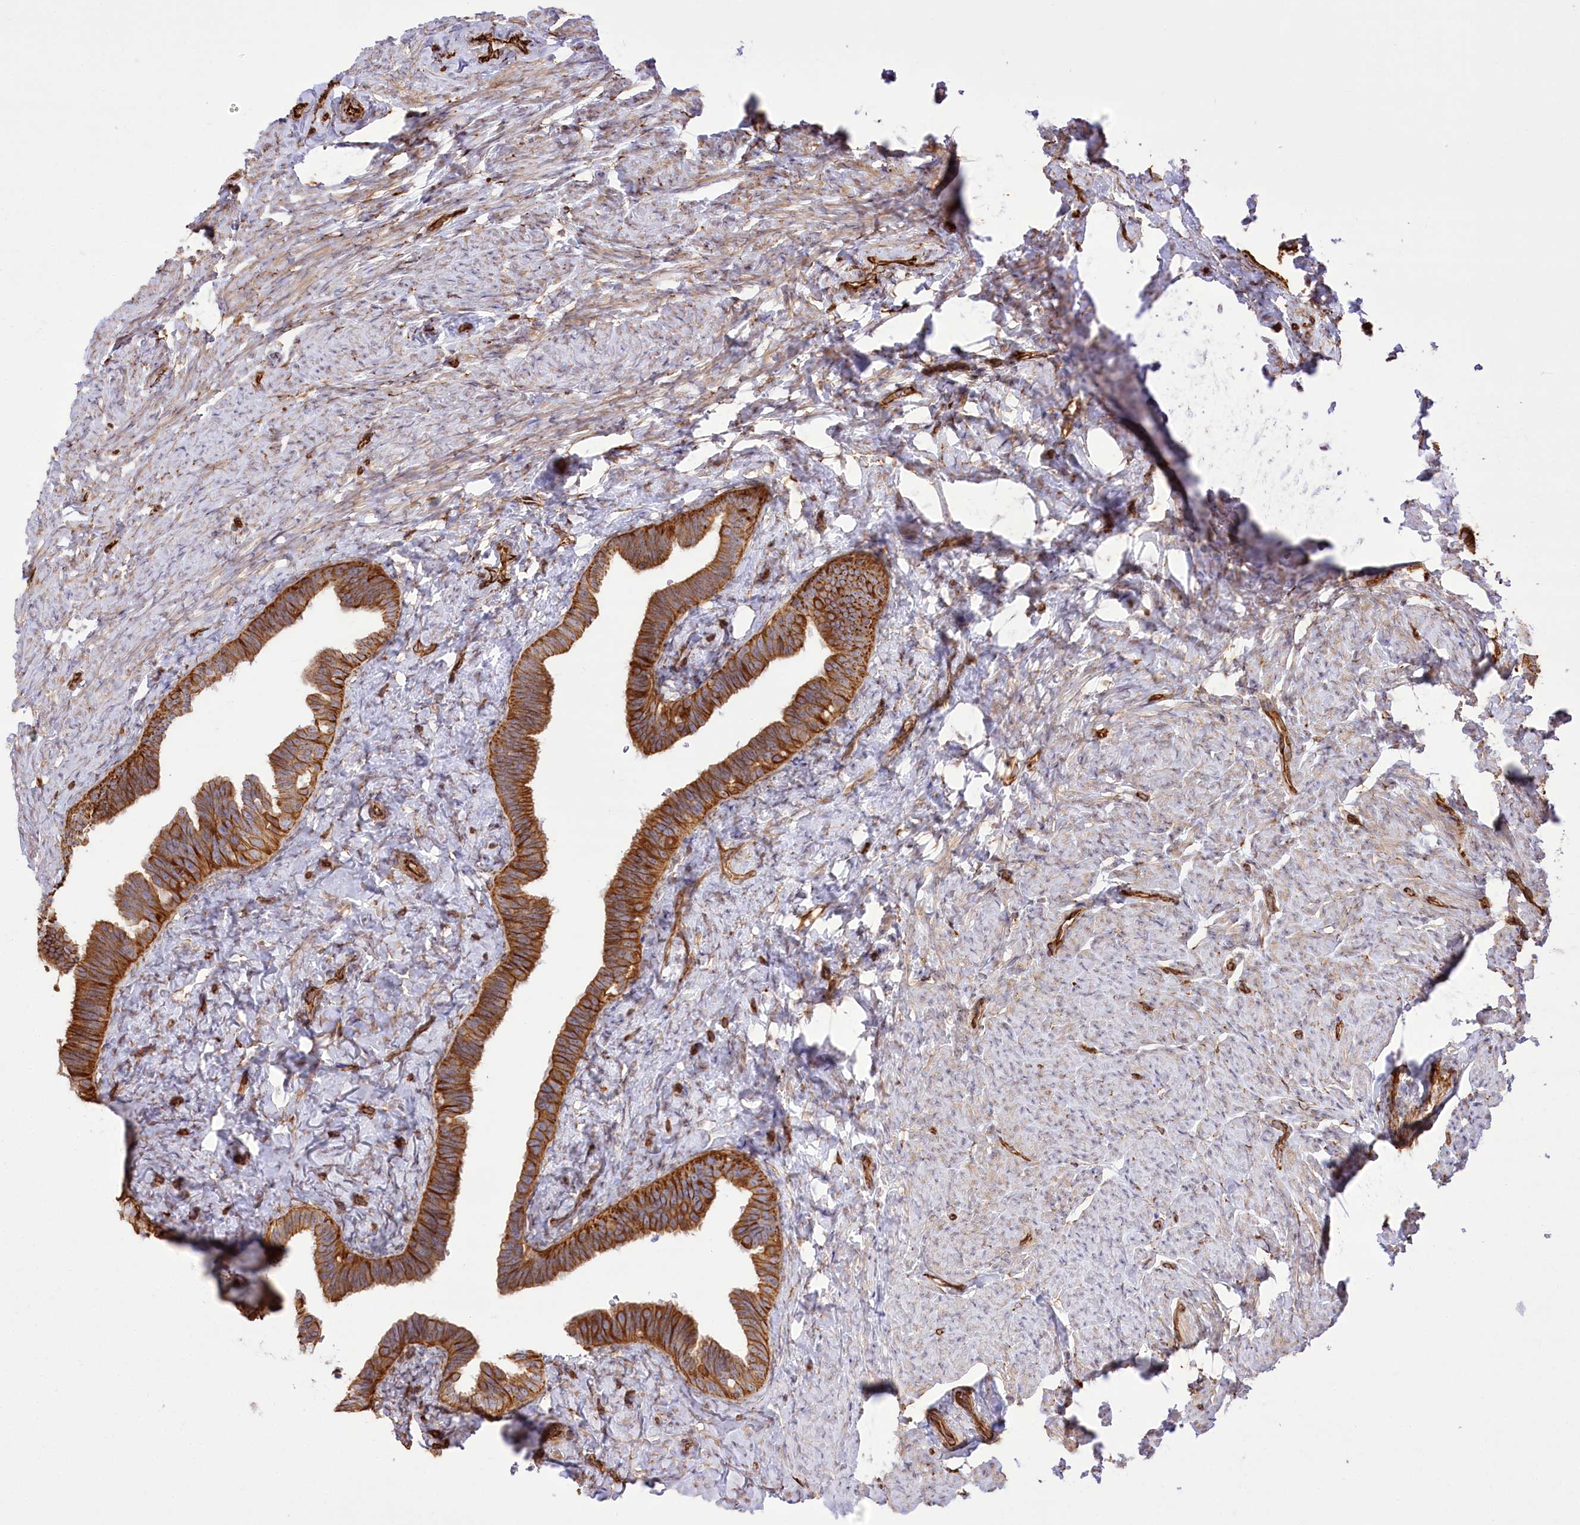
{"staining": {"intensity": "moderate", "quantity": ">75%", "location": "cytoplasmic/membranous"}, "tissue": "fallopian tube", "cell_type": "Glandular cells", "image_type": "normal", "snomed": [{"axis": "morphology", "description": "Normal tissue, NOS"}, {"axis": "topography", "description": "Fallopian tube"}], "caption": "IHC photomicrograph of benign fallopian tube stained for a protein (brown), which displays medium levels of moderate cytoplasmic/membranous expression in about >75% of glandular cells.", "gene": "TTC1", "patient": {"sex": "female", "age": 39}}